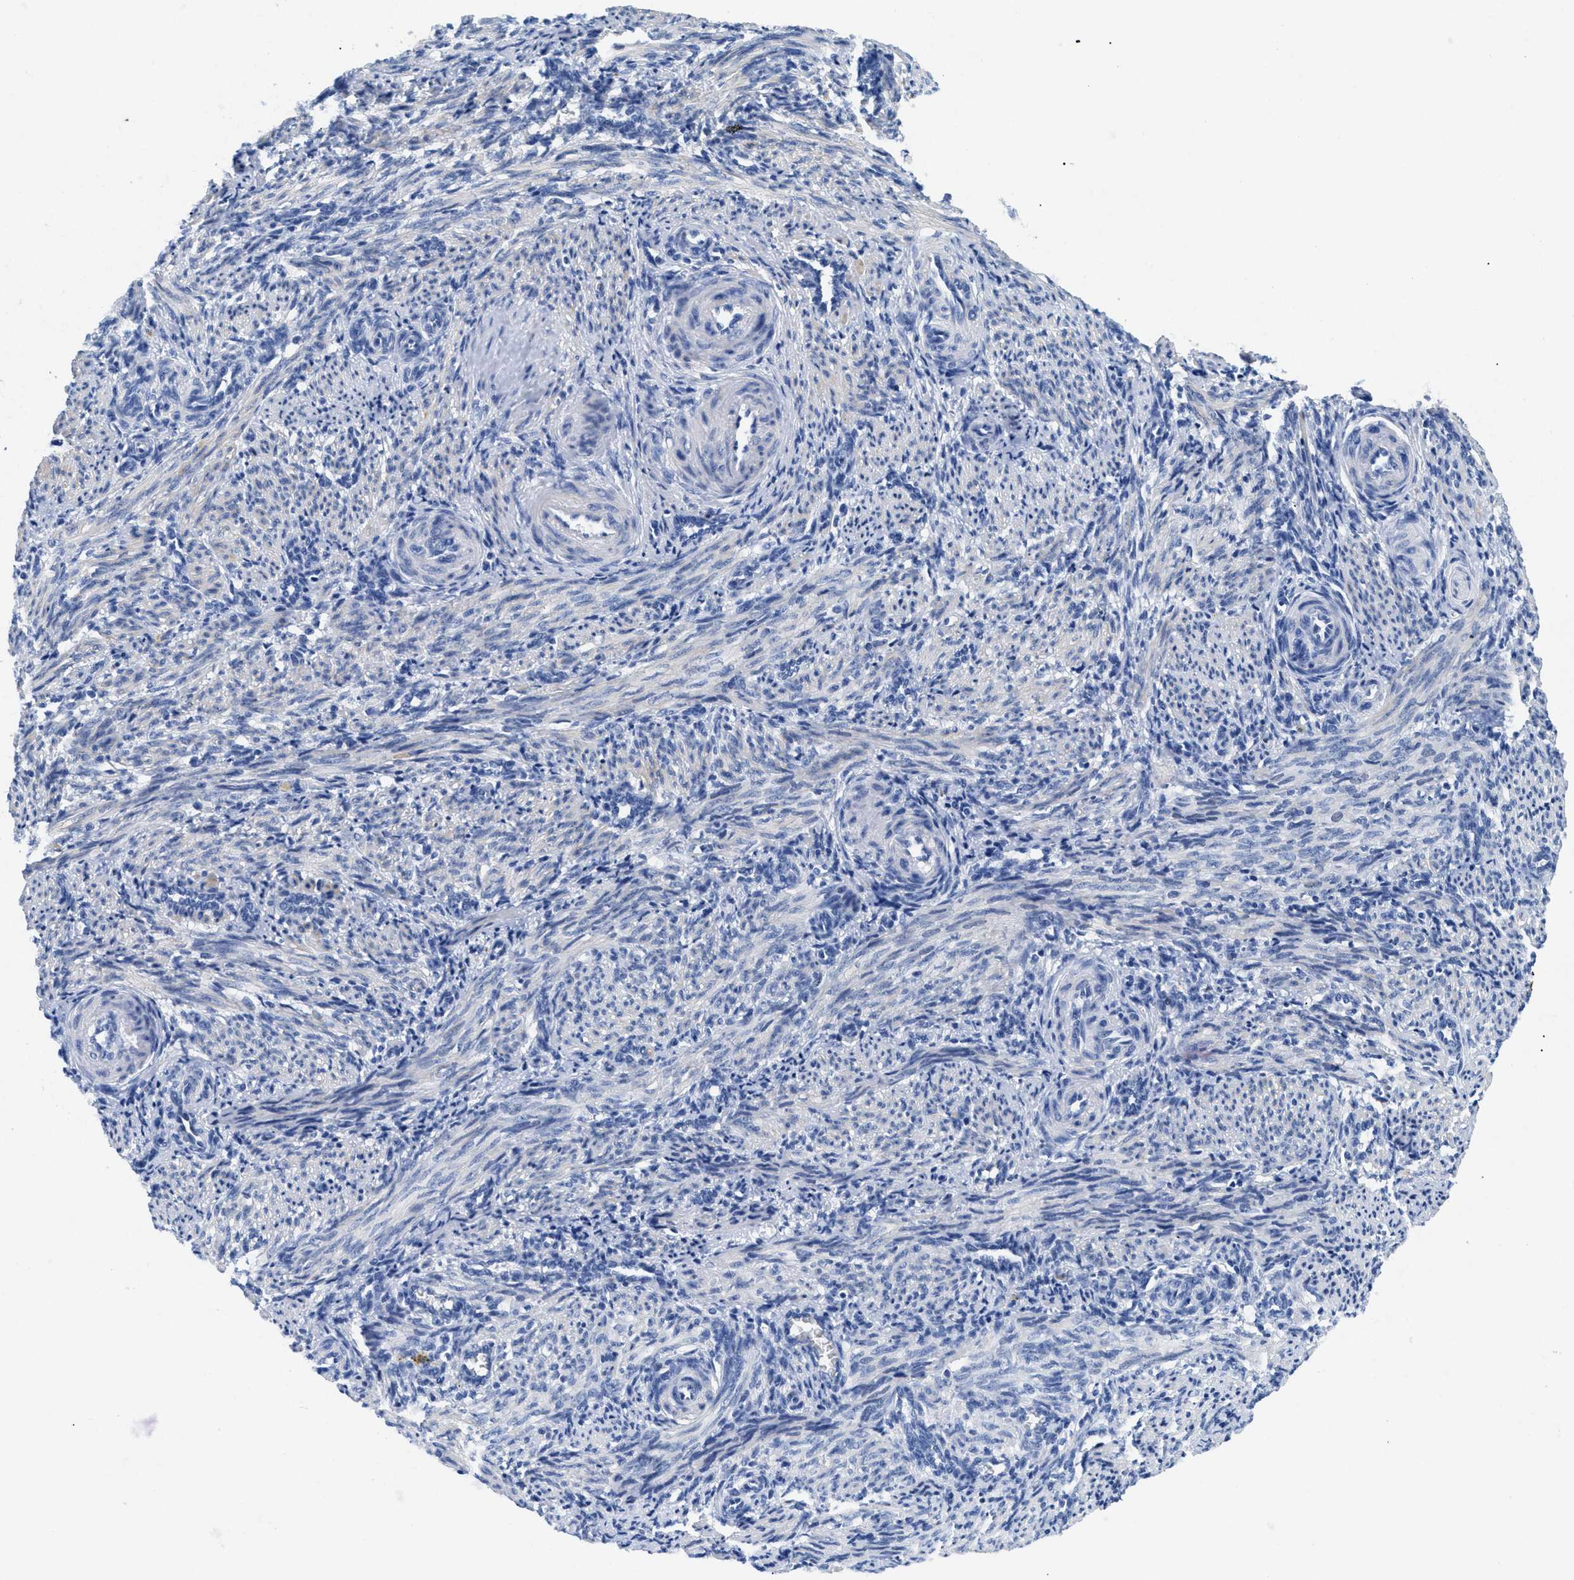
{"staining": {"intensity": "negative", "quantity": "none", "location": "none"}, "tissue": "smooth muscle", "cell_type": "Smooth muscle cells", "image_type": "normal", "snomed": [{"axis": "morphology", "description": "Normal tissue, NOS"}, {"axis": "topography", "description": "Endometrium"}], "caption": "The photomicrograph reveals no significant positivity in smooth muscle cells of smooth muscle.", "gene": "TMEM68", "patient": {"sex": "female", "age": 33}}